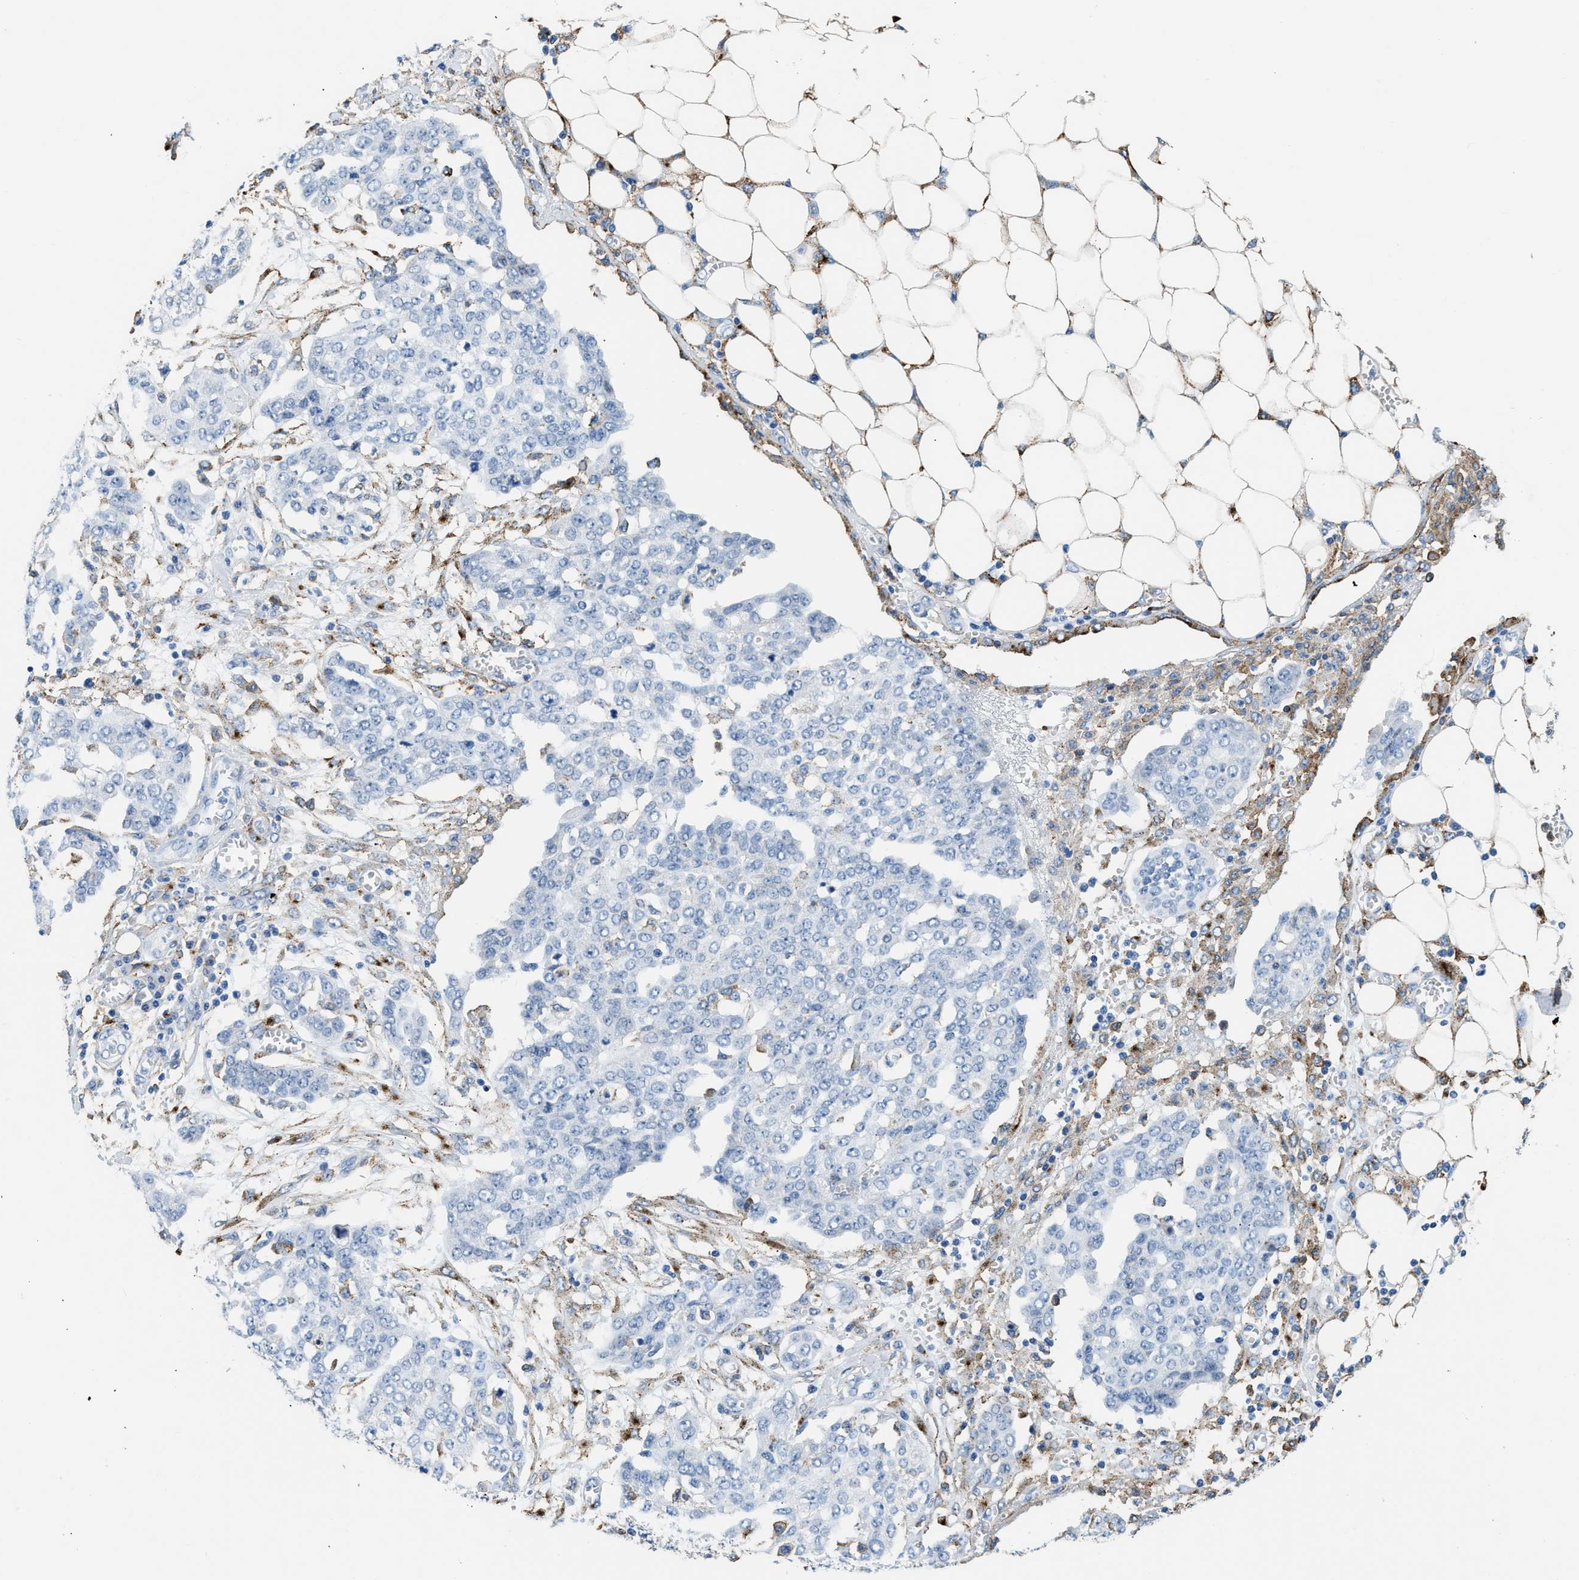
{"staining": {"intensity": "negative", "quantity": "none", "location": "none"}, "tissue": "ovarian cancer", "cell_type": "Tumor cells", "image_type": "cancer", "snomed": [{"axis": "morphology", "description": "Cystadenocarcinoma, serous, NOS"}, {"axis": "topography", "description": "Soft tissue"}, {"axis": "topography", "description": "Ovary"}], "caption": "There is no significant expression in tumor cells of ovarian cancer (serous cystadenocarcinoma). (DAB (3,3'-diaminobenzidine) immunohistochemistry (IHC), high magnification).", "gene": "LRP1", "patient": {"sex": "female", "age": 57}}